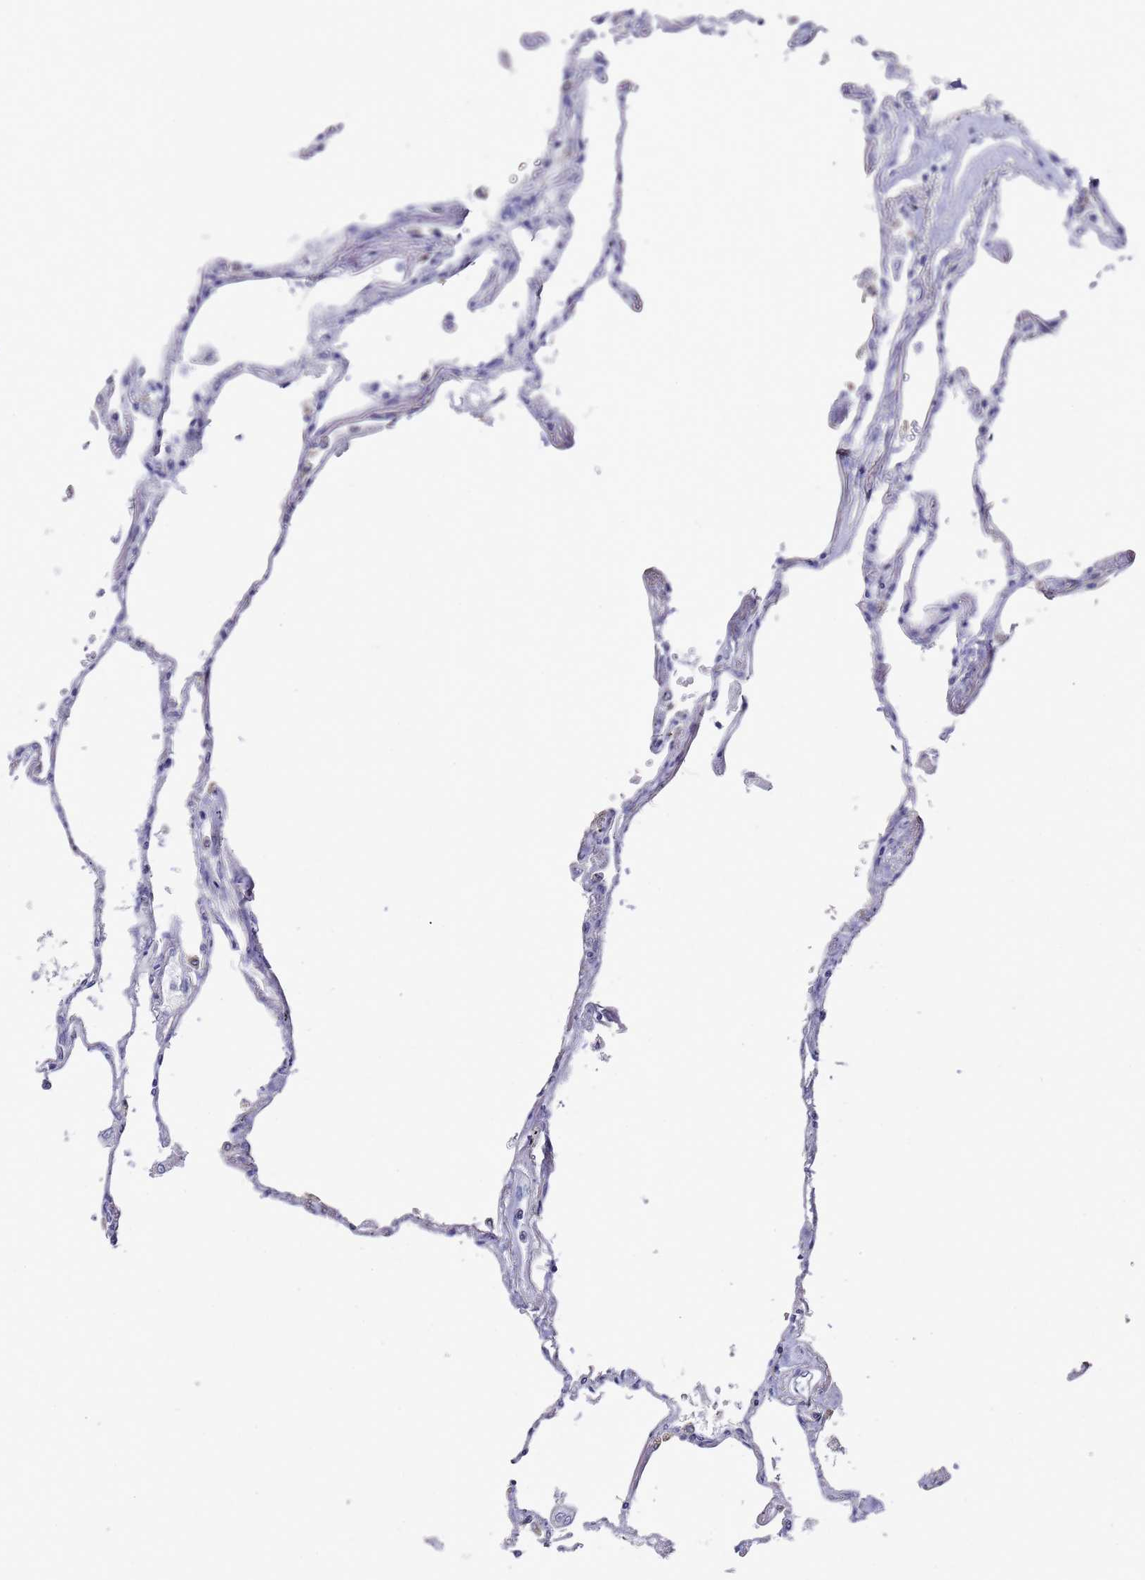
{"staining": {"intensity": "moderate", "quantity": "25%-75%", "location": "nuclear"}, "tissue": "lung", "cell_type": "Alveolar cells", "image_type": "normal", "snomed": [{"axis": "morphology", "description": "Normal tissue, NOS"}, {"axis": "topography", "description": "Lung"}], "caption": "High-magnification brightfield microscopy of normal lung stained with DAB (3,3'-diaminobenzidine) (brown) and counterstained with hematoxylin (blue). alveolar cells exhibit moderate nuclear positivity is seen in approximately25%-75% of cells.", "gene": "COPS6", "patient": {"sex": "female", "age": 67}}